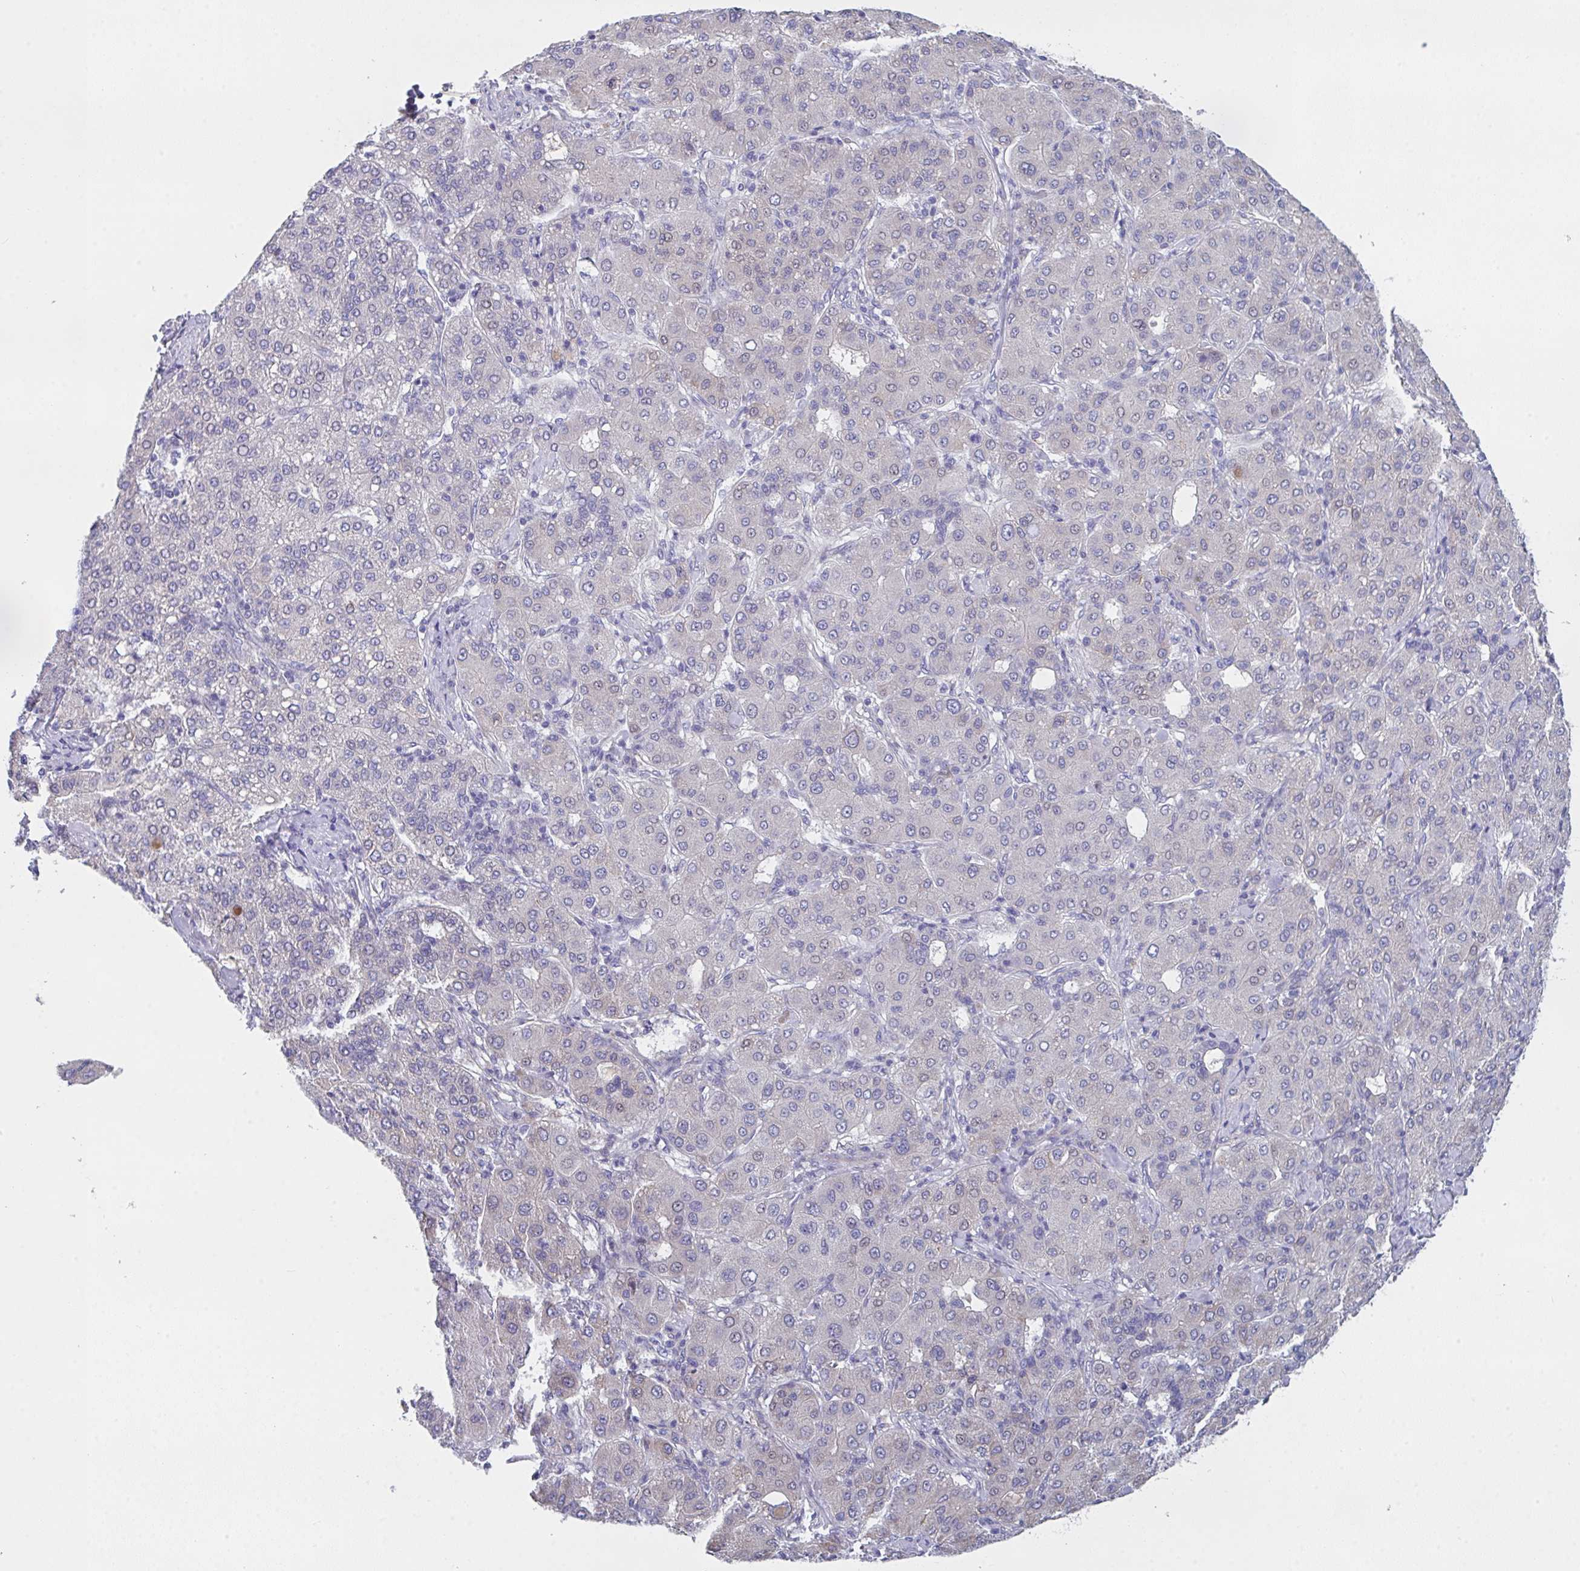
{"staining": {"intensity": "negative", "quantity": "none", "location": "none"}, "tissue": "liver cancer", "cell_type": "Tumor cells", "image_type": "cancer", "snomed": [{"axis": "morphology", "description": "Carcinoma, Hepatocellular, NOS"}, {"axis": "topography", "description": "Liver"}], "caption": "Tumor cells are negative for protein expression in human hepatocellular carcinoma (liver).", "gene": "FBXO47", "patient": {"sex": "male", "age": 65}}